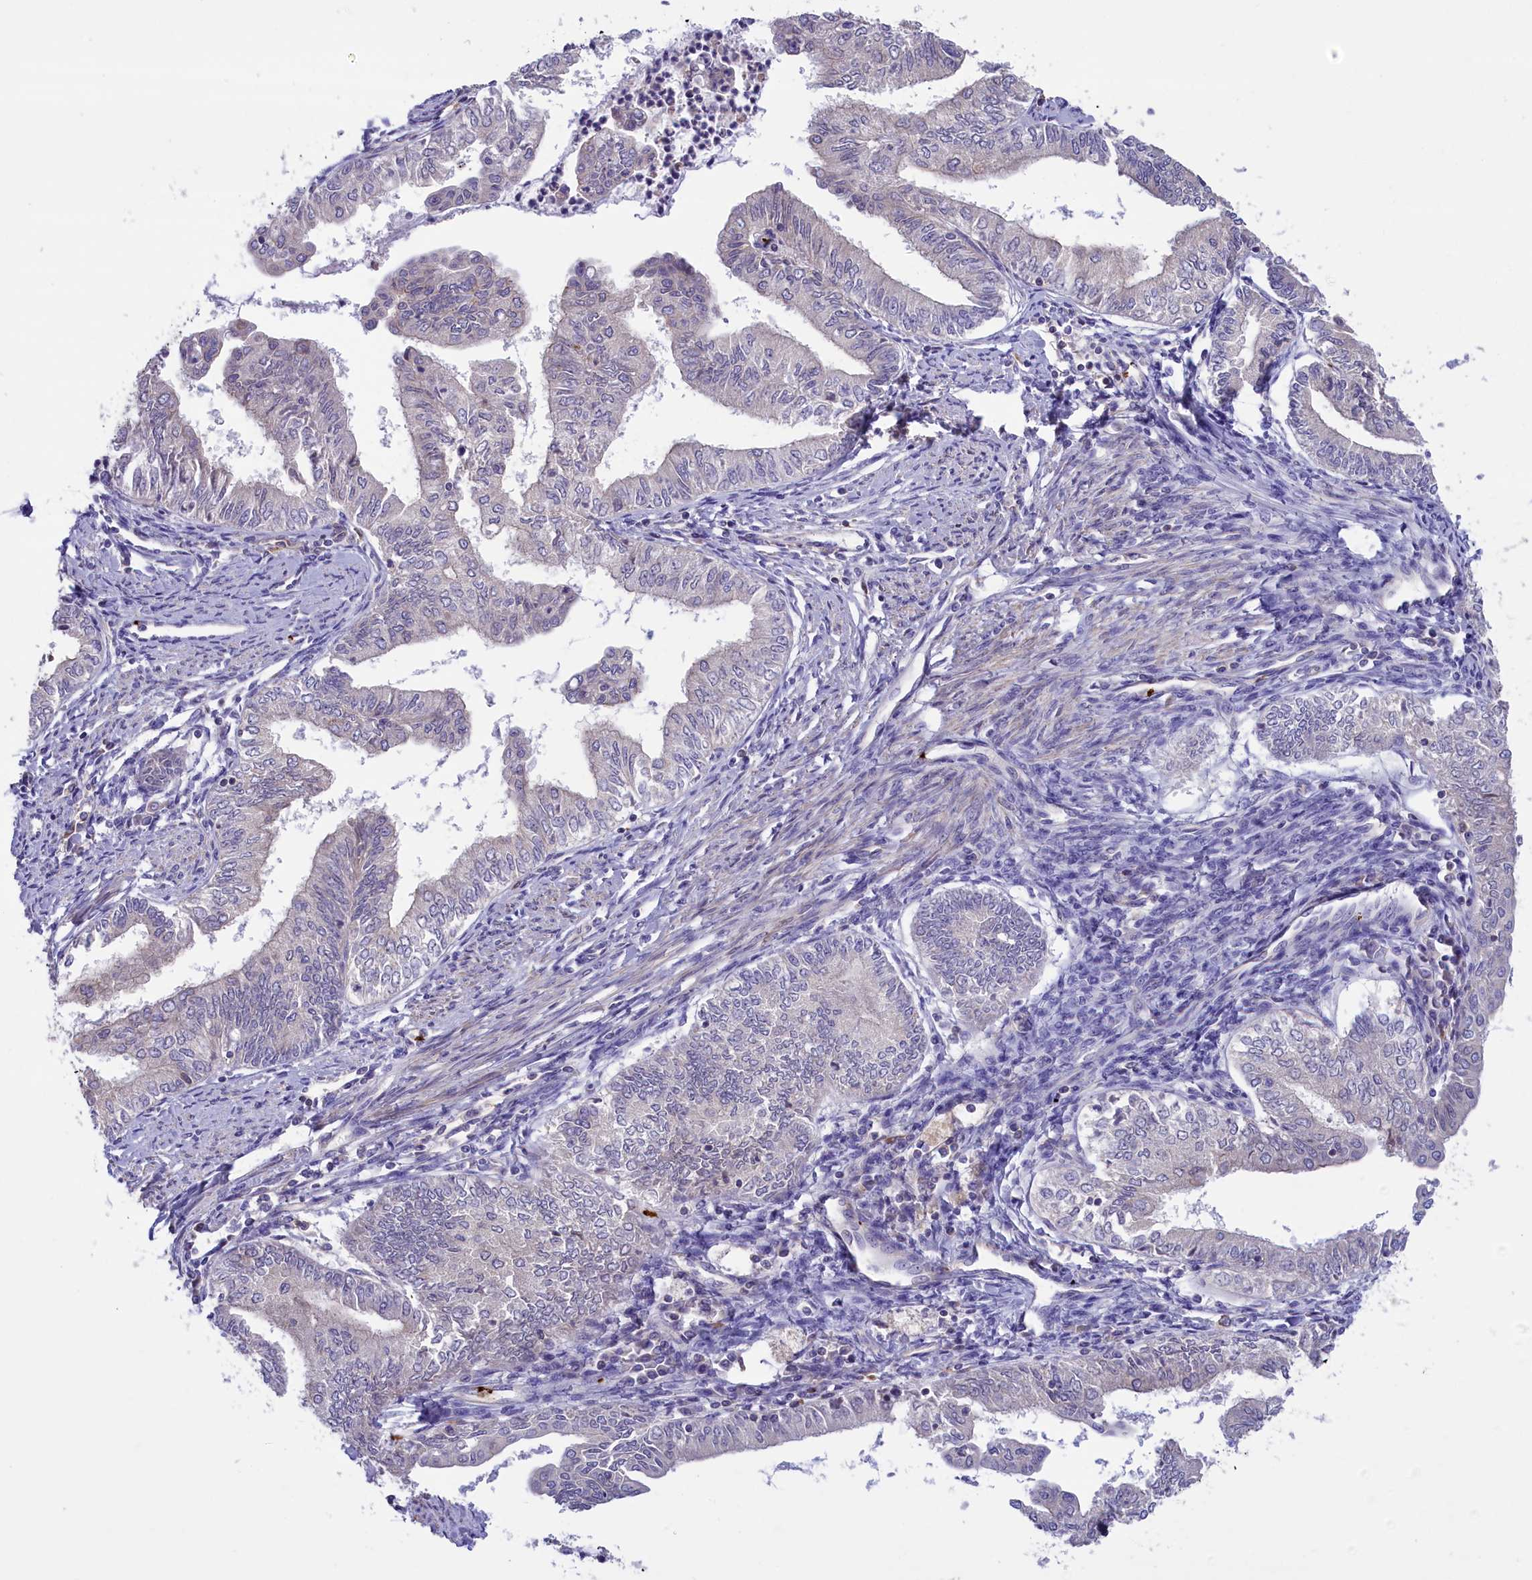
{"staining": {"intensity": "negative", "quantity": "none", "location": "none"}, "tissue": "endometrial cancer", "cell_type": "Tumor cells", "image_type": "cancer", "snomed": [{"axis": "morphology", "description": "Adenocarcinoma, NOS"}, {"axis": "topography", "description": "Endometrium"}], "caption": "The image displays no significant positivity in tumor cells of endometrial cancer (adenocarcinoma). Brightfield microscopy of immunohistochemistry (IHC) stained with DAB (3,3'-diaminobenzidine) (brown) and hematoxylin (blue), captured at high magnification.", "gene": "HEATR3", "patient": {"sex": "female", "age": 66}}